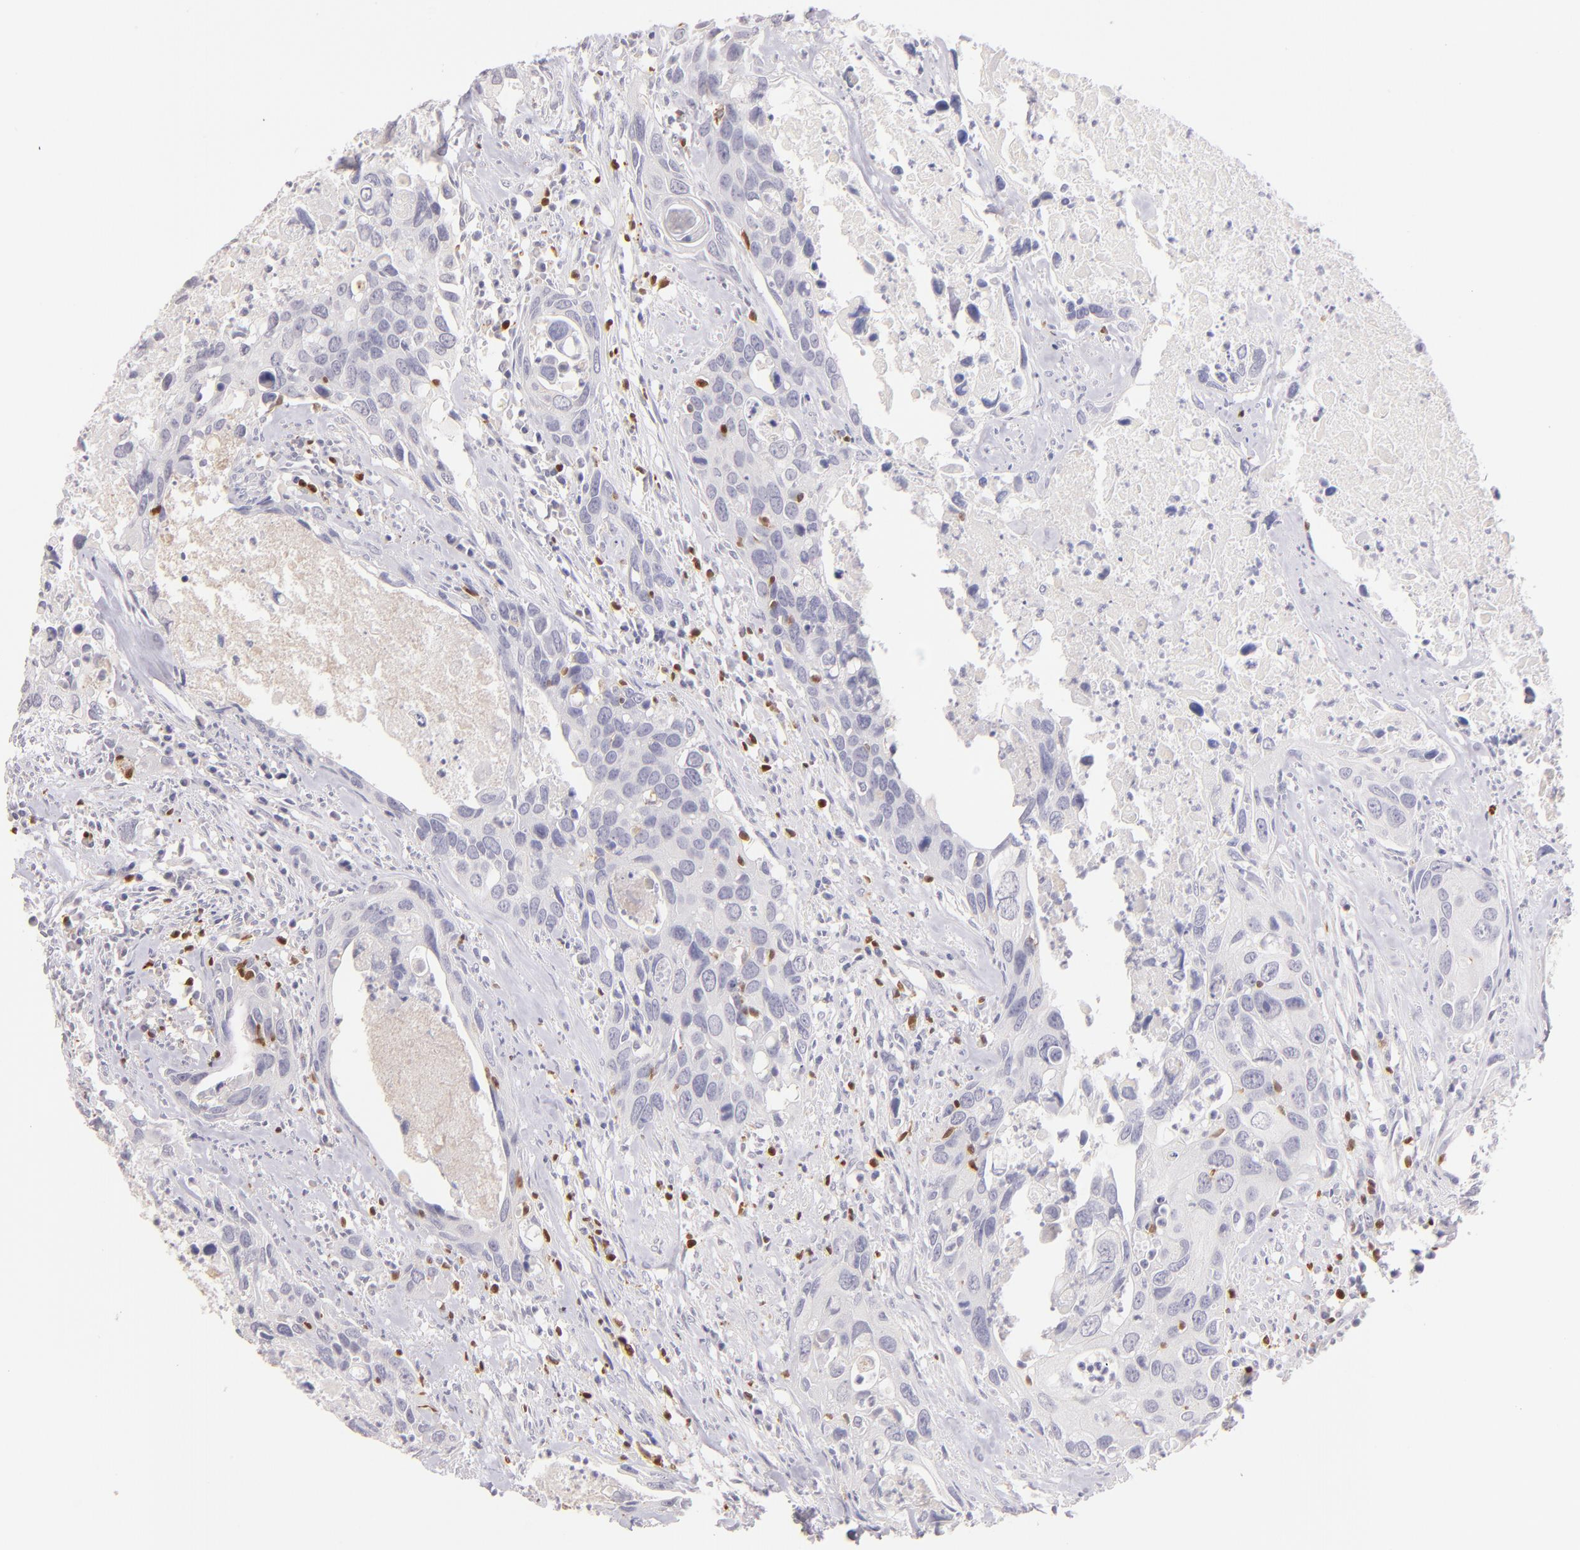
{"staining": {"intensity": "negative", "quantity": "none", "location": "none"}, "tissue": "urothelial cancer", "cell_type": "Tumor cells", "image_type": "cancer", "snomed": [{"axis": "morphology", "description": "Urothelial carcinoma, High grade"}, {"axis": "topography", "description": "Urinary bladder"}], "caption": "This is an immunohistochemistry (IHC) image of urothelial carcinoma (high-grade). There is no staining in tumor cells.", "gene": "ZAP70", "patient": {"sex": "male", "age": 71}}